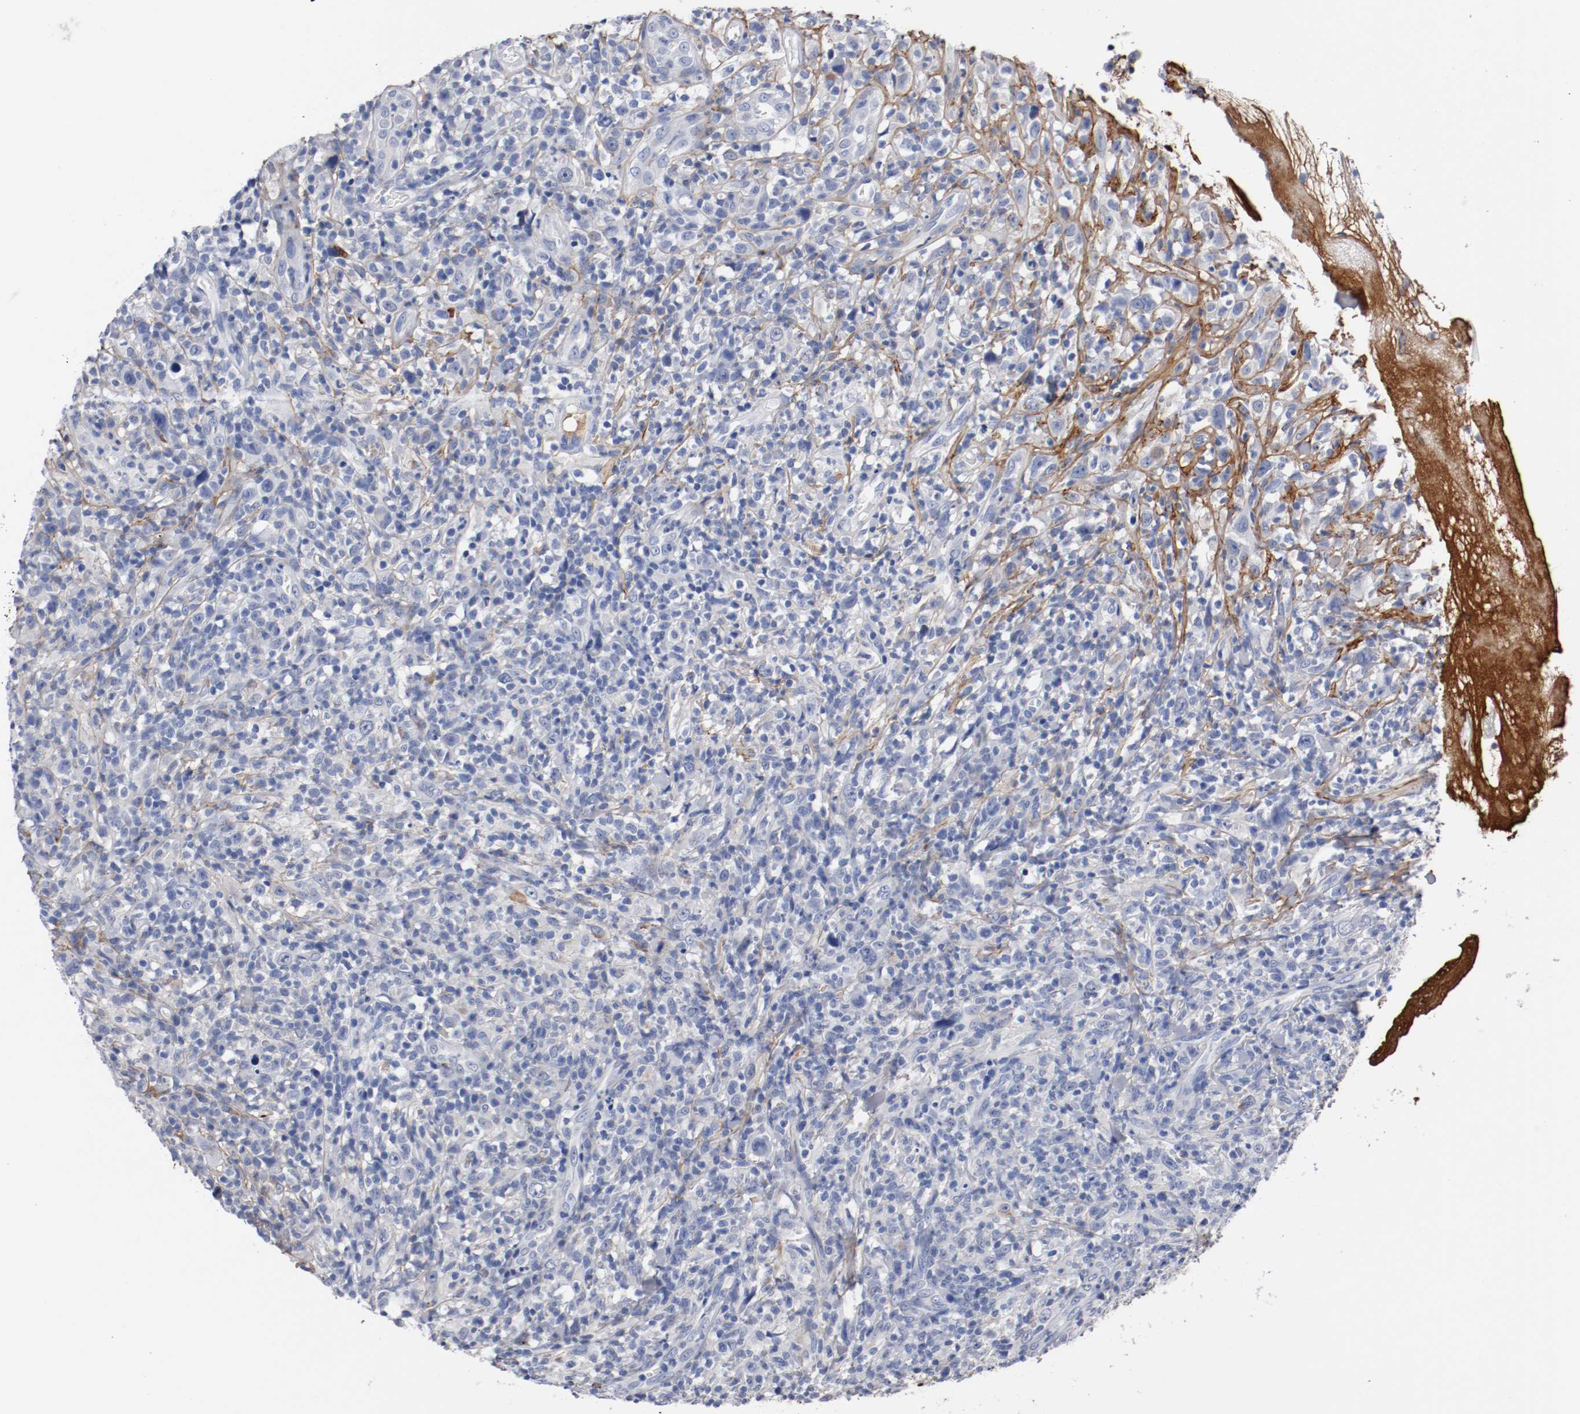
{"staining": {"intensity": "negative", "quantity": "none", "location": "none"}, "tissue": "thyroid cancer", "cell_type": "Tumor cells", "image_type": "cancer", "snomed": [{"axis": "morphology", "description": "Carcinoma, NOS"}, {"axis": "topography", "description": "Thyroid gland"}], "caption": "This is a histopathology image of immunohistochemistry (IHC) staining of thyroid cancer, which shows no positivity in tumor cells. (DAB (3,3'-diaminobenzidine) immunohistochemistry, high magnification).", "gene": "TNC", "patient": {"sex": "female", "age": 77}}